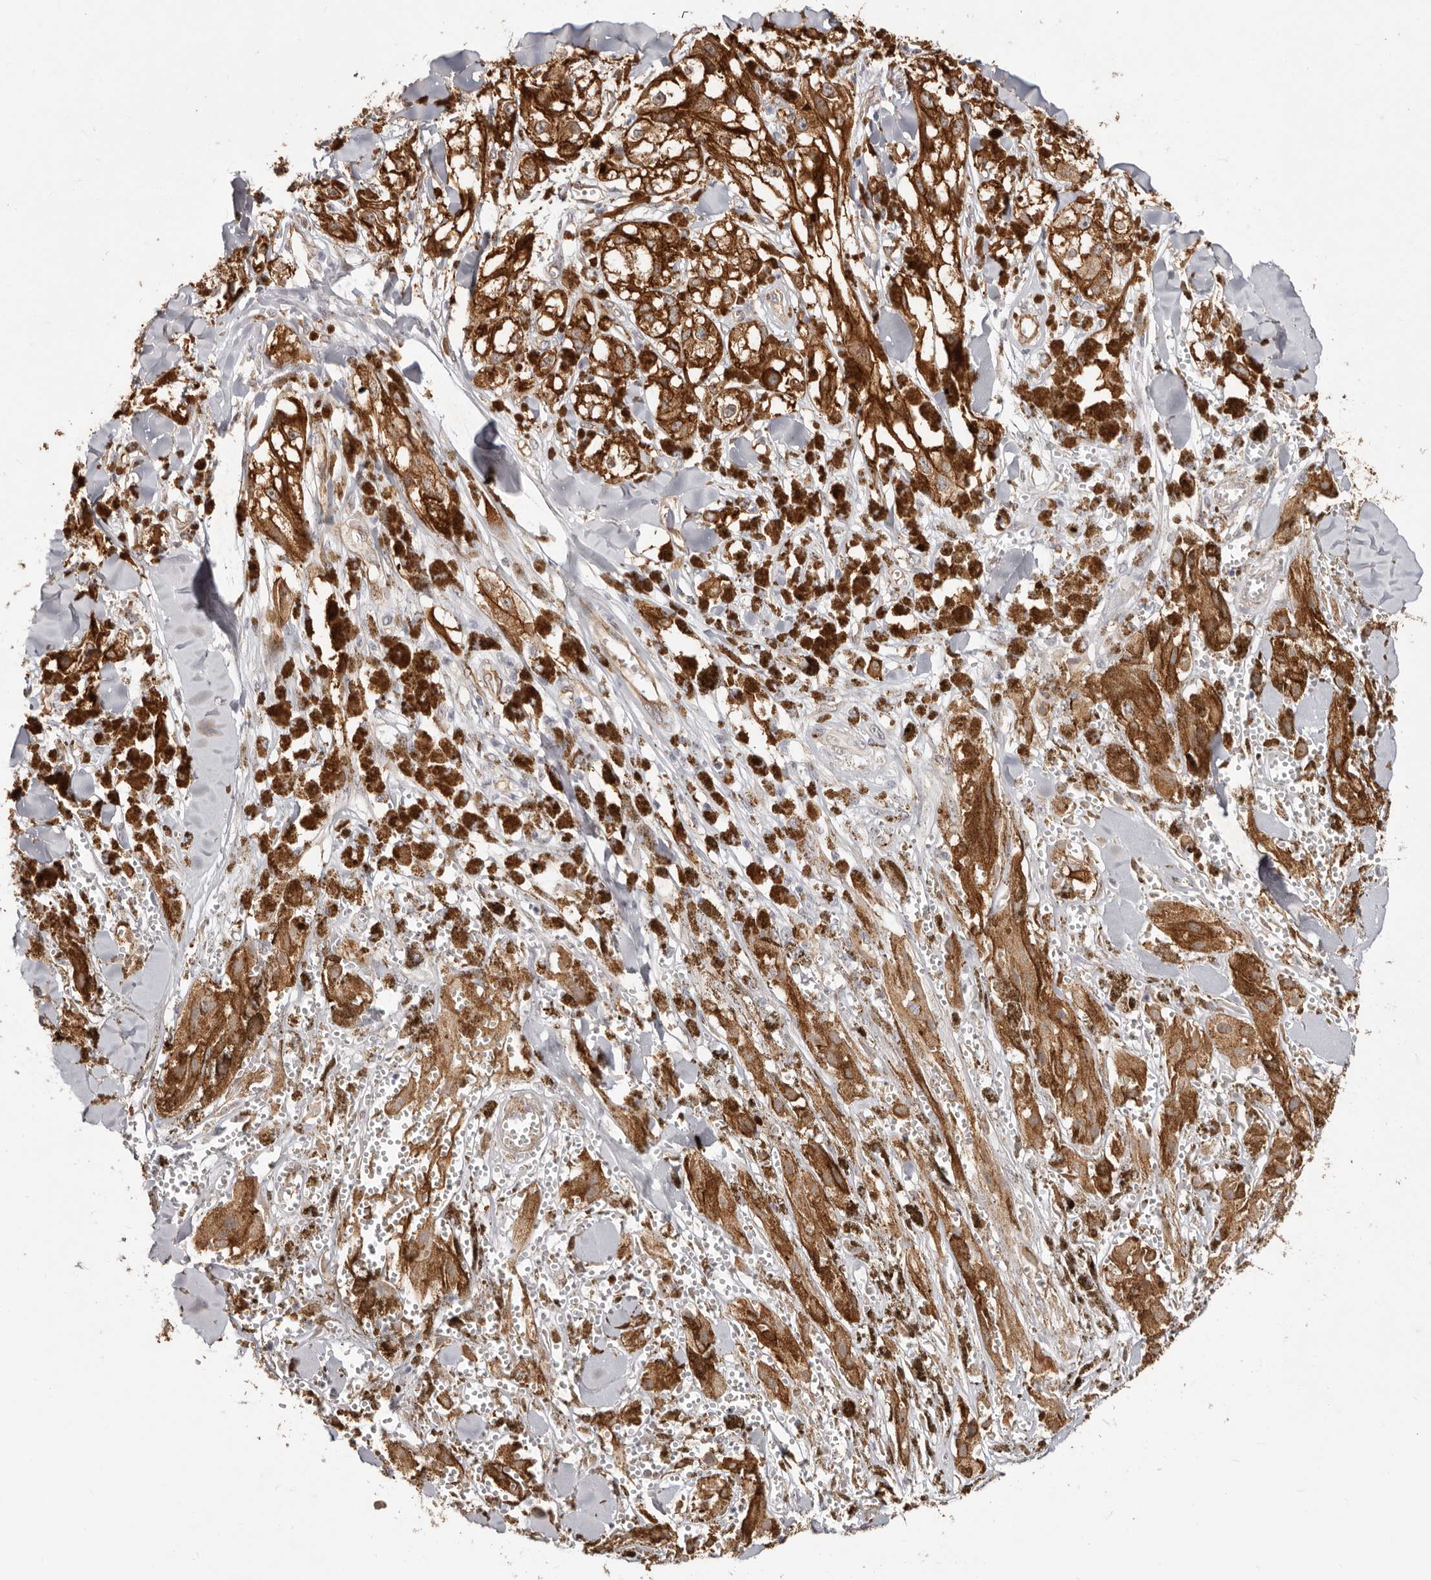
{"staining": {"intensity": "strong", "quantity": ">75%", "location": "cytoplasmic/membranous"}, "tissue": "melanoma", "cell_type": "Tumor cells", "image_type": "cancer", "snomed": [{"axis": "morphology", "description": "Malignant melanoma, NOS"}, {"axis": "topography", "description": "Skin"}], "caption": "Immunohistochemical staining of melanoma reveals strong cytoplasmic/membranous protein positivity in about >75% of tumor cells.", "gene": "SZT2", "patient": {"sex": "male", "age": 88}}